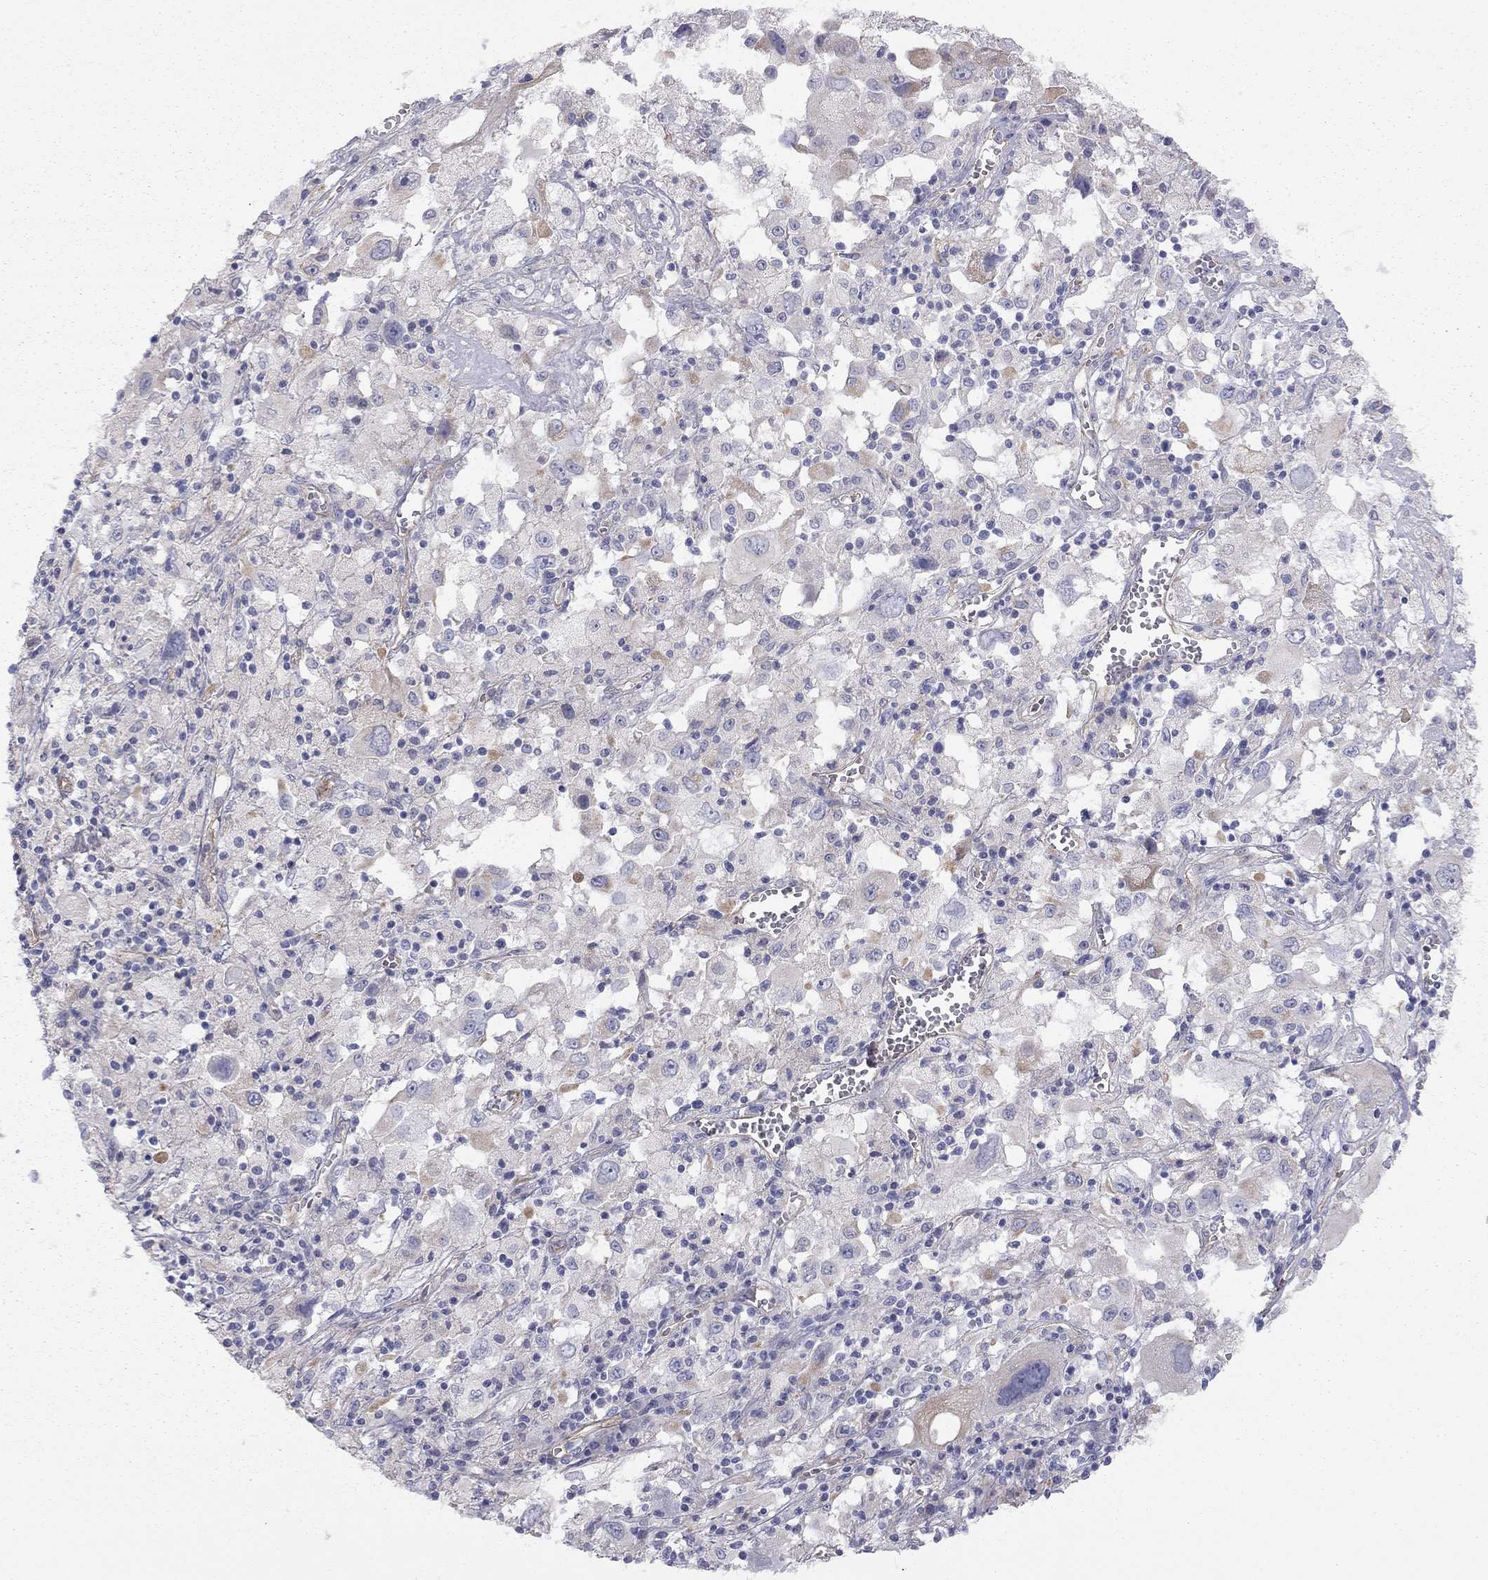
{"staining": {"intensity": "moderate", "quantity": "<25%", "location": "cytoplasmic/membranous"}, "tissue": "melanoma", "cell_type": "Tumor cells", "image_type": "cancer", "snomed": [{"axis": "morphology", "description": "Malignant melanoma, Metastatic site"}, {"axis": "topography", "description": "Soft tissue"}], "caption": "The photomicrograph exhibits immunohistochemical staining of melanoma. There is moderate cytoplasmic/membranous positivity is identified in approximately <25% of tumor cells.", "gene": "GPRC5B", "patient": {"sex": "male", "age": 50}}